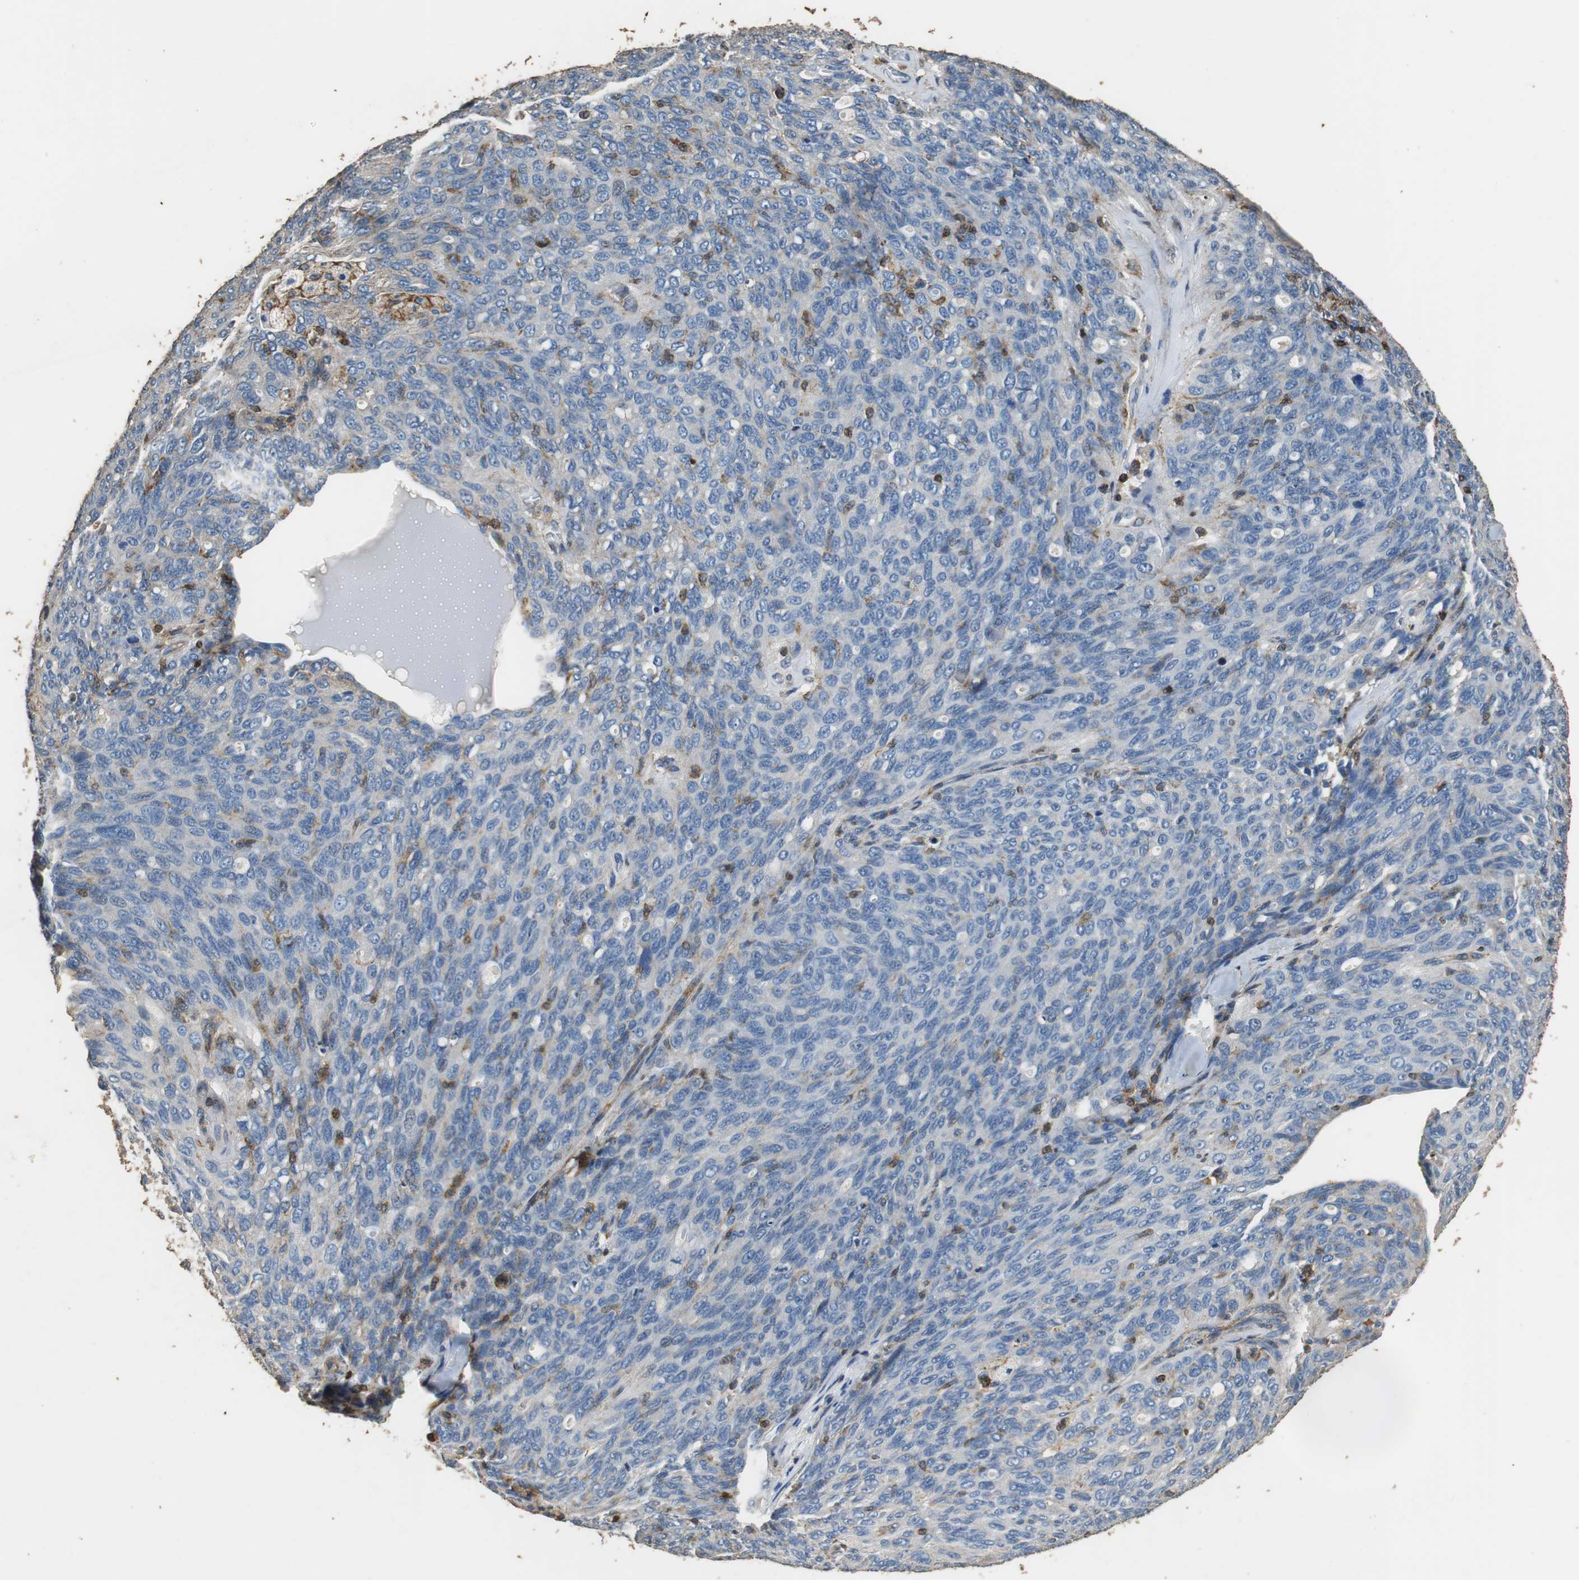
{"staining": {"intensity": "negative", "quantity": "none", "location": "none"}, "tissue": "ovarian cancer", "cell_type": "Tumor cells", "image_type": "cancer", "snomed": [{"axis": "morphology", "description": "Carcinoma, endometroid"}, {"axis": "topography", "description": "Ovary"}], "caption": "Ovarian cancer stained for a protein using immunohistochemistry shows no staining tumor cells.", "gene": "PRKRA", "patient": {"sex": "female", "age": 60}}